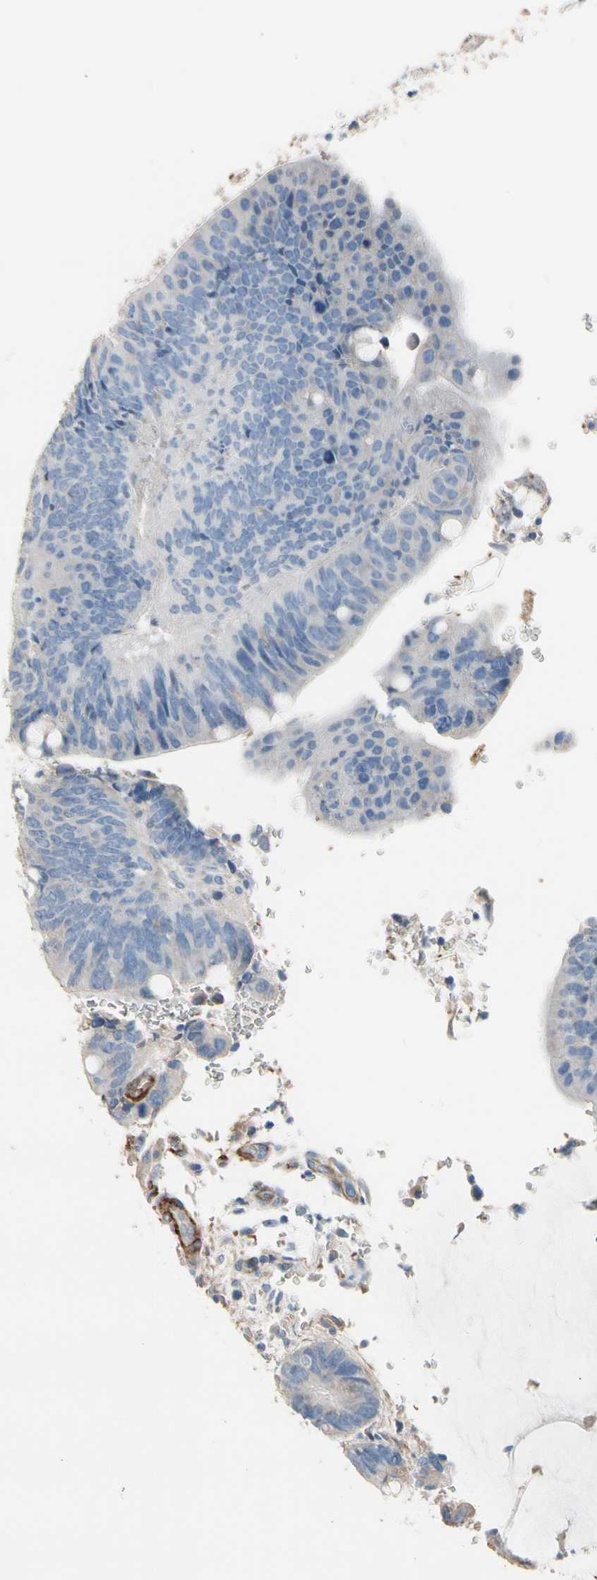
{"staining": {"intensity": "negative", "quantity": "none", "location": "none"}, "tissue": "colorectal cancer", "cell_type": "Tumor cells", "image_type": "cancer", "snomed": [{"axis": "morphology", "description": "Normal tissue, NOS"}, {"axis": "morphology", "description": "Adenocarcinoma, NOS"}, {"axis": "topography", "description": "Rectum"}, {"axis": "topography", "description": "Peripheral nerve tissue"}], "caption": "IHC photomicrograph of neoplastic tissue: colorectal cancer (adenocarcinoma) stained with DAB (3,3'-diaminobenzidine) reveals no significant protein positivity in tumor cells. The staining was performed using DAB (3,3'-diaminobenzidine) to visualize the protein expression in brown, while the nuclei were stained in blue with hematoxylin (Magnification: 20x).", "gene": "SUSD2", "patient": {"sex": "male", "age": 92}}